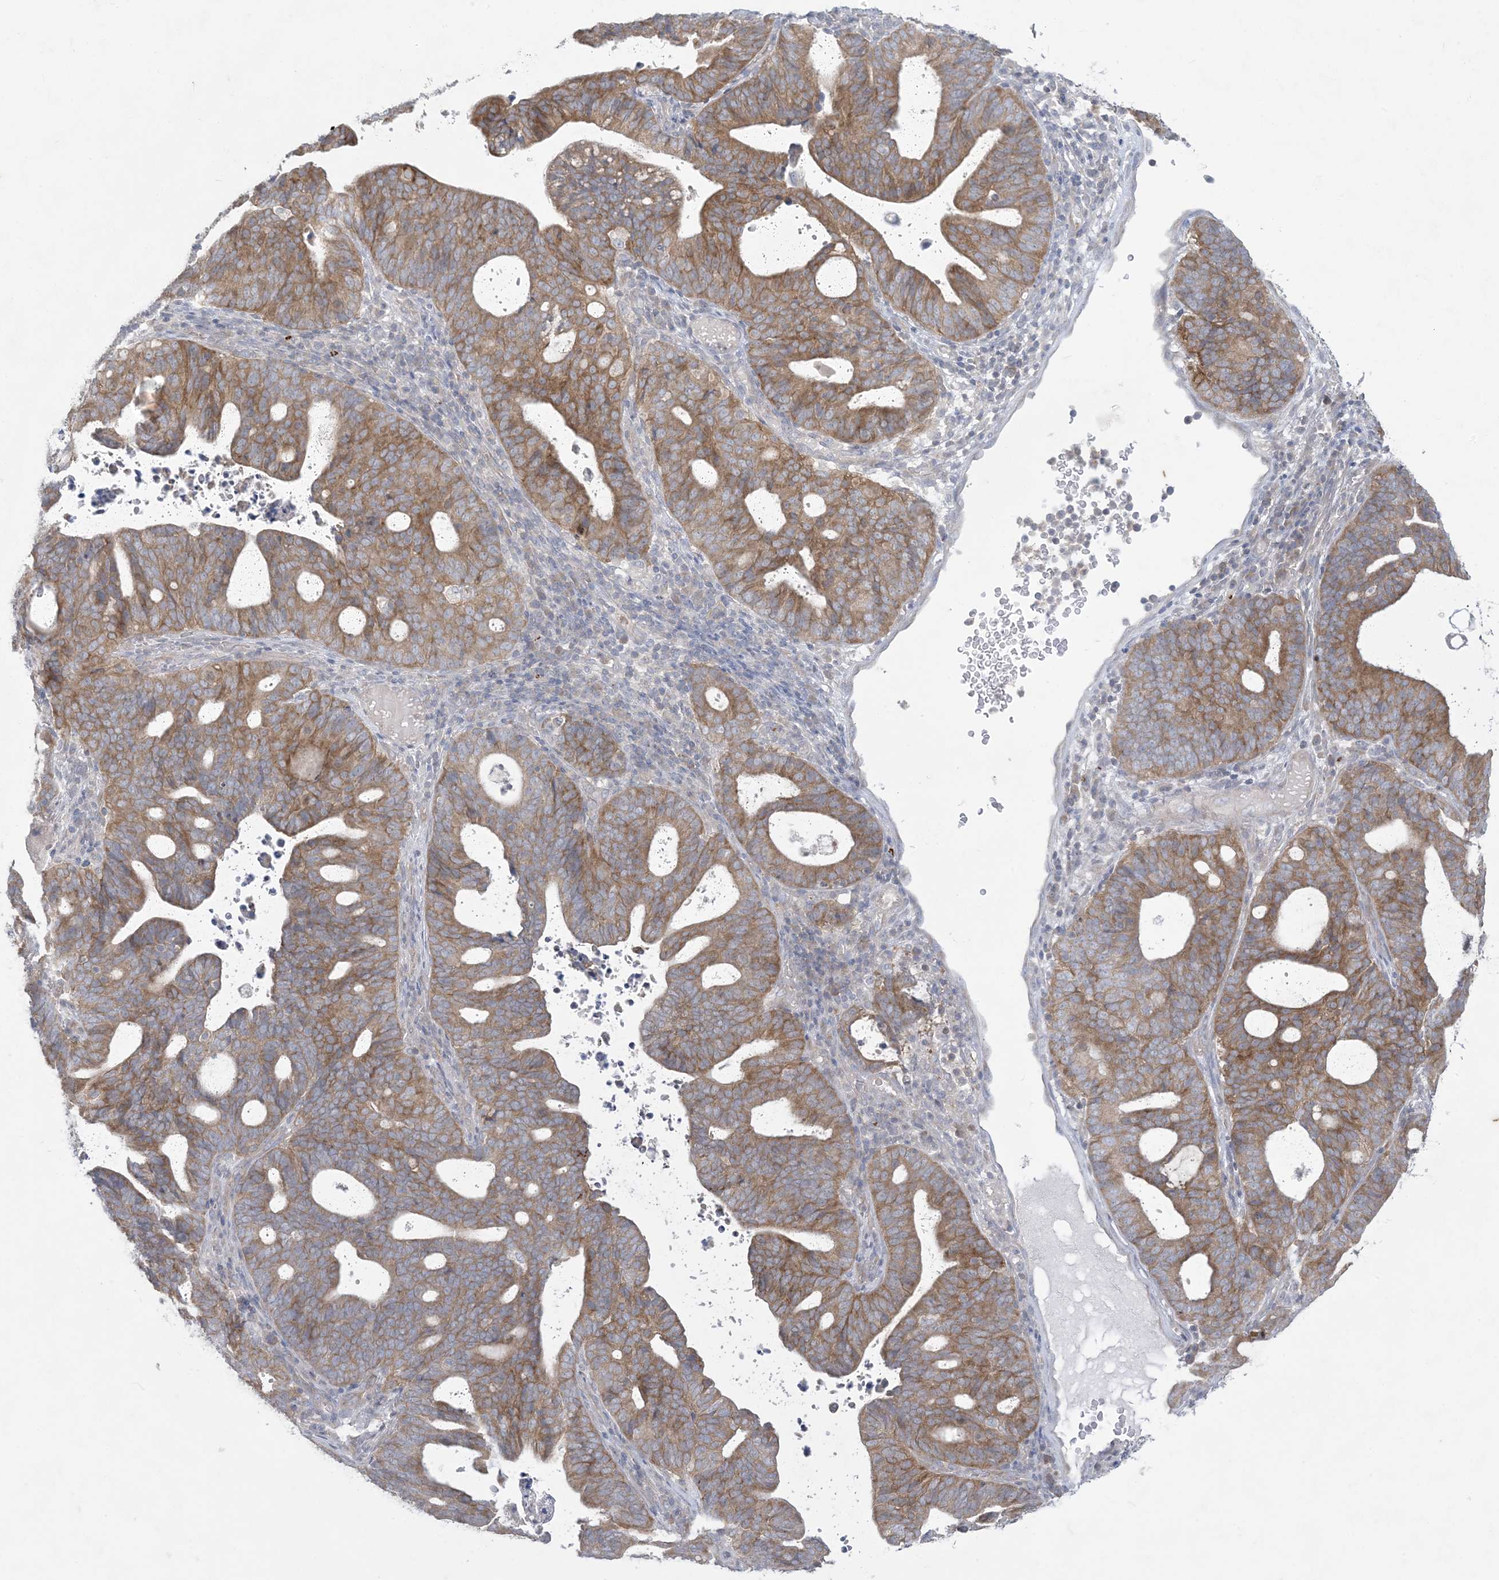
{"staining": {"intensity": "moderate", "quantity": ">75%", "location": "cytoplasmic/membranous"}, "tissue": "endometrial cancer", "cell_type": "Tumor cells", "image_type": "cancer", "snomed": [{"axis": "morphology", "description": "Adenocarcinoma, NOS"}, {"axis": "topography", "description": "Uterus"}], "caption": "Immunohistochemistry (IHC) of human endometrial adenocarcinoma demonstrates medium levels of moderate cytoplasmic/membranous staining in approximately >75% of tumor cells.", "gene": "KIF3A", "patient": {"sex": "female", "age": 83}}